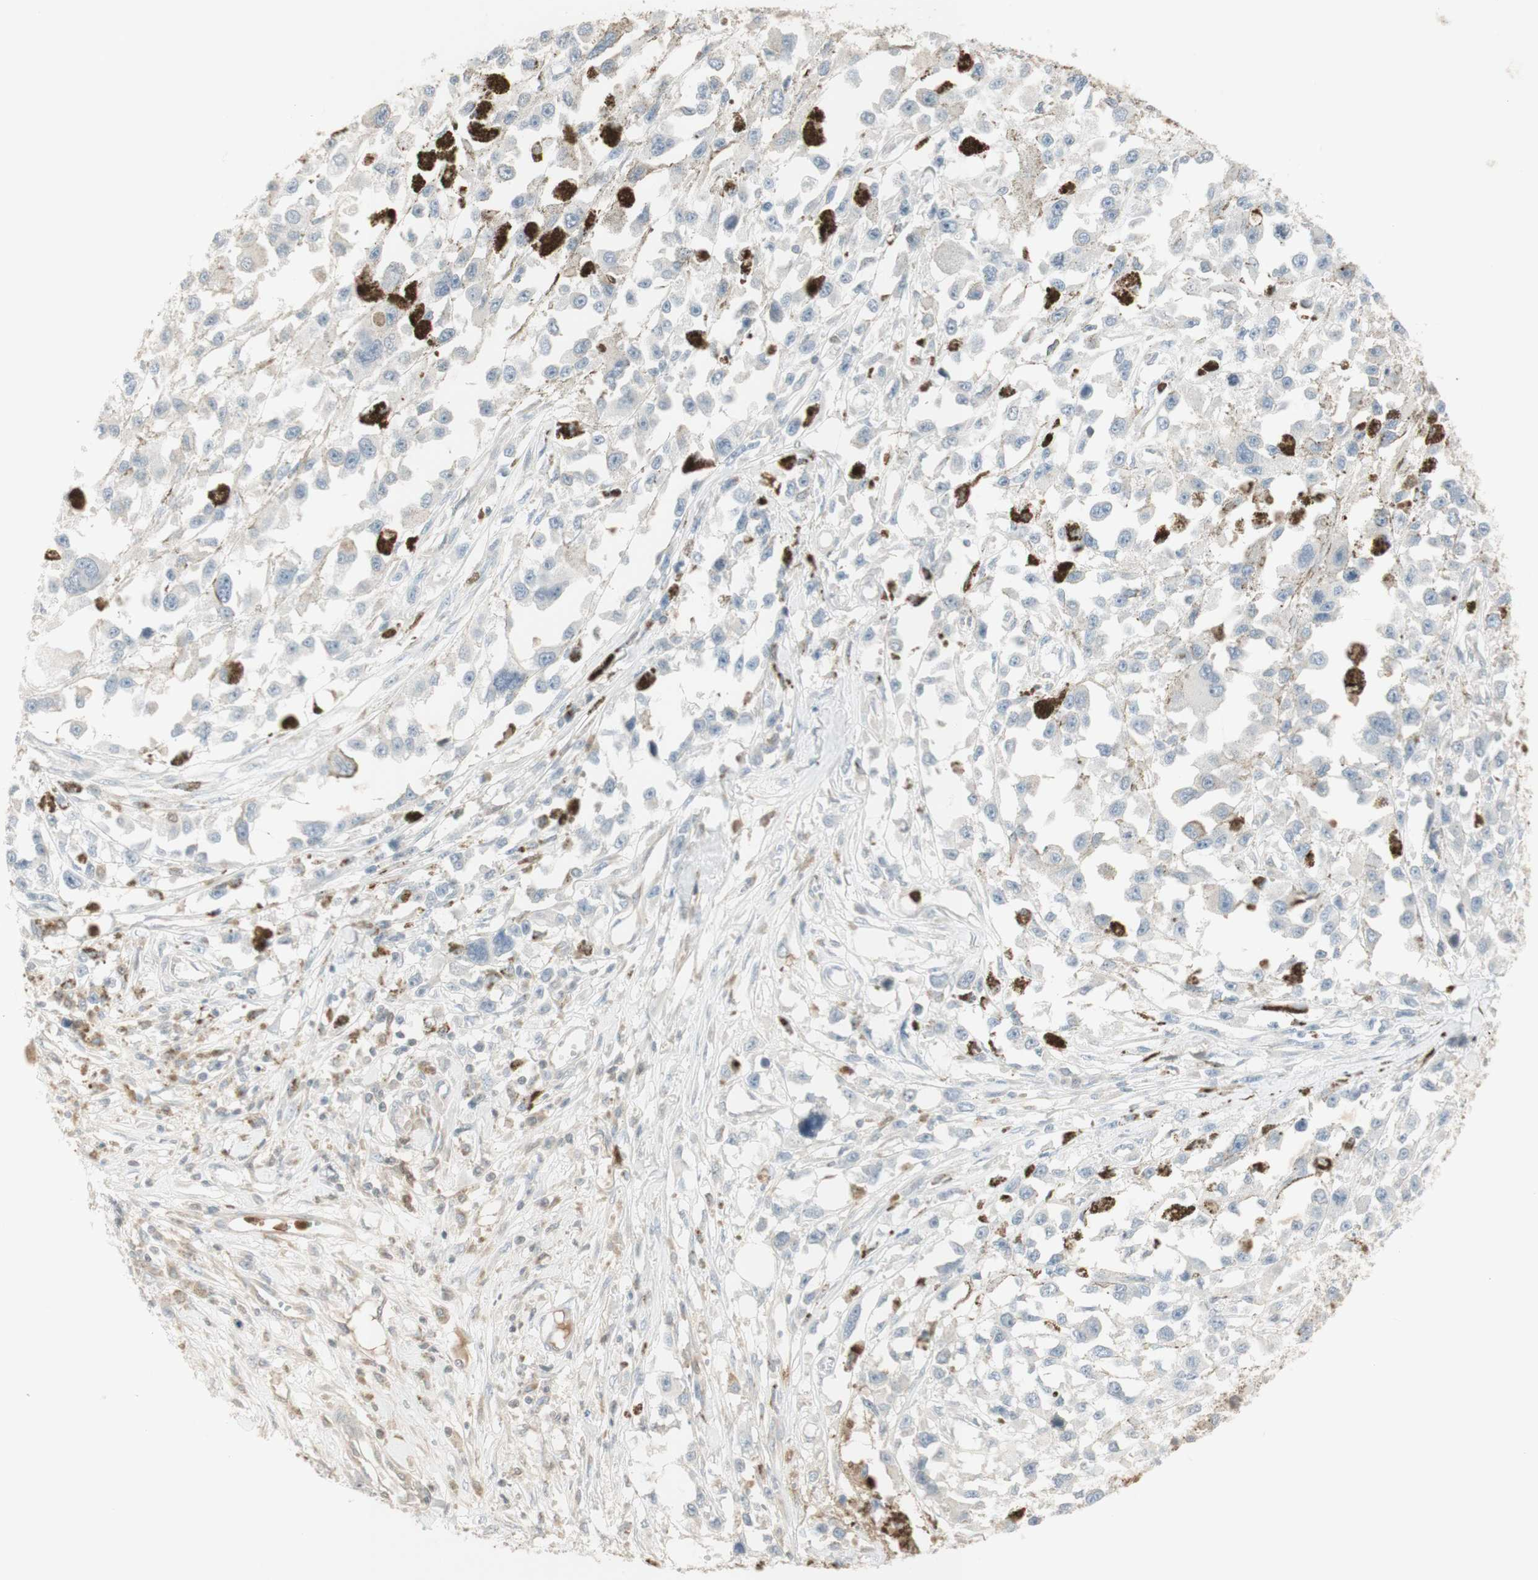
{"staining": {"intensity": "negative", "quantity": "none", "location": "none"}, "tissue": "melanoma", "cell_type": "Tumor cells", "image_type": "cancer", "snomed": [{"axis": "morphology", "description": "Malignant melanoma, Metastatic site"}, {"axis": "topography", "description": "Lymph node"}], "caption": "The histopathology image shows no significant expression in tumor cells of melanoma. (Brightfield microscopy of DAB (3,3'-diaminobenzidine) immunohistochemistry (IHC) at high magnification).", "gene": "NID1", "patient": {"sex": "male", "age": 59}}